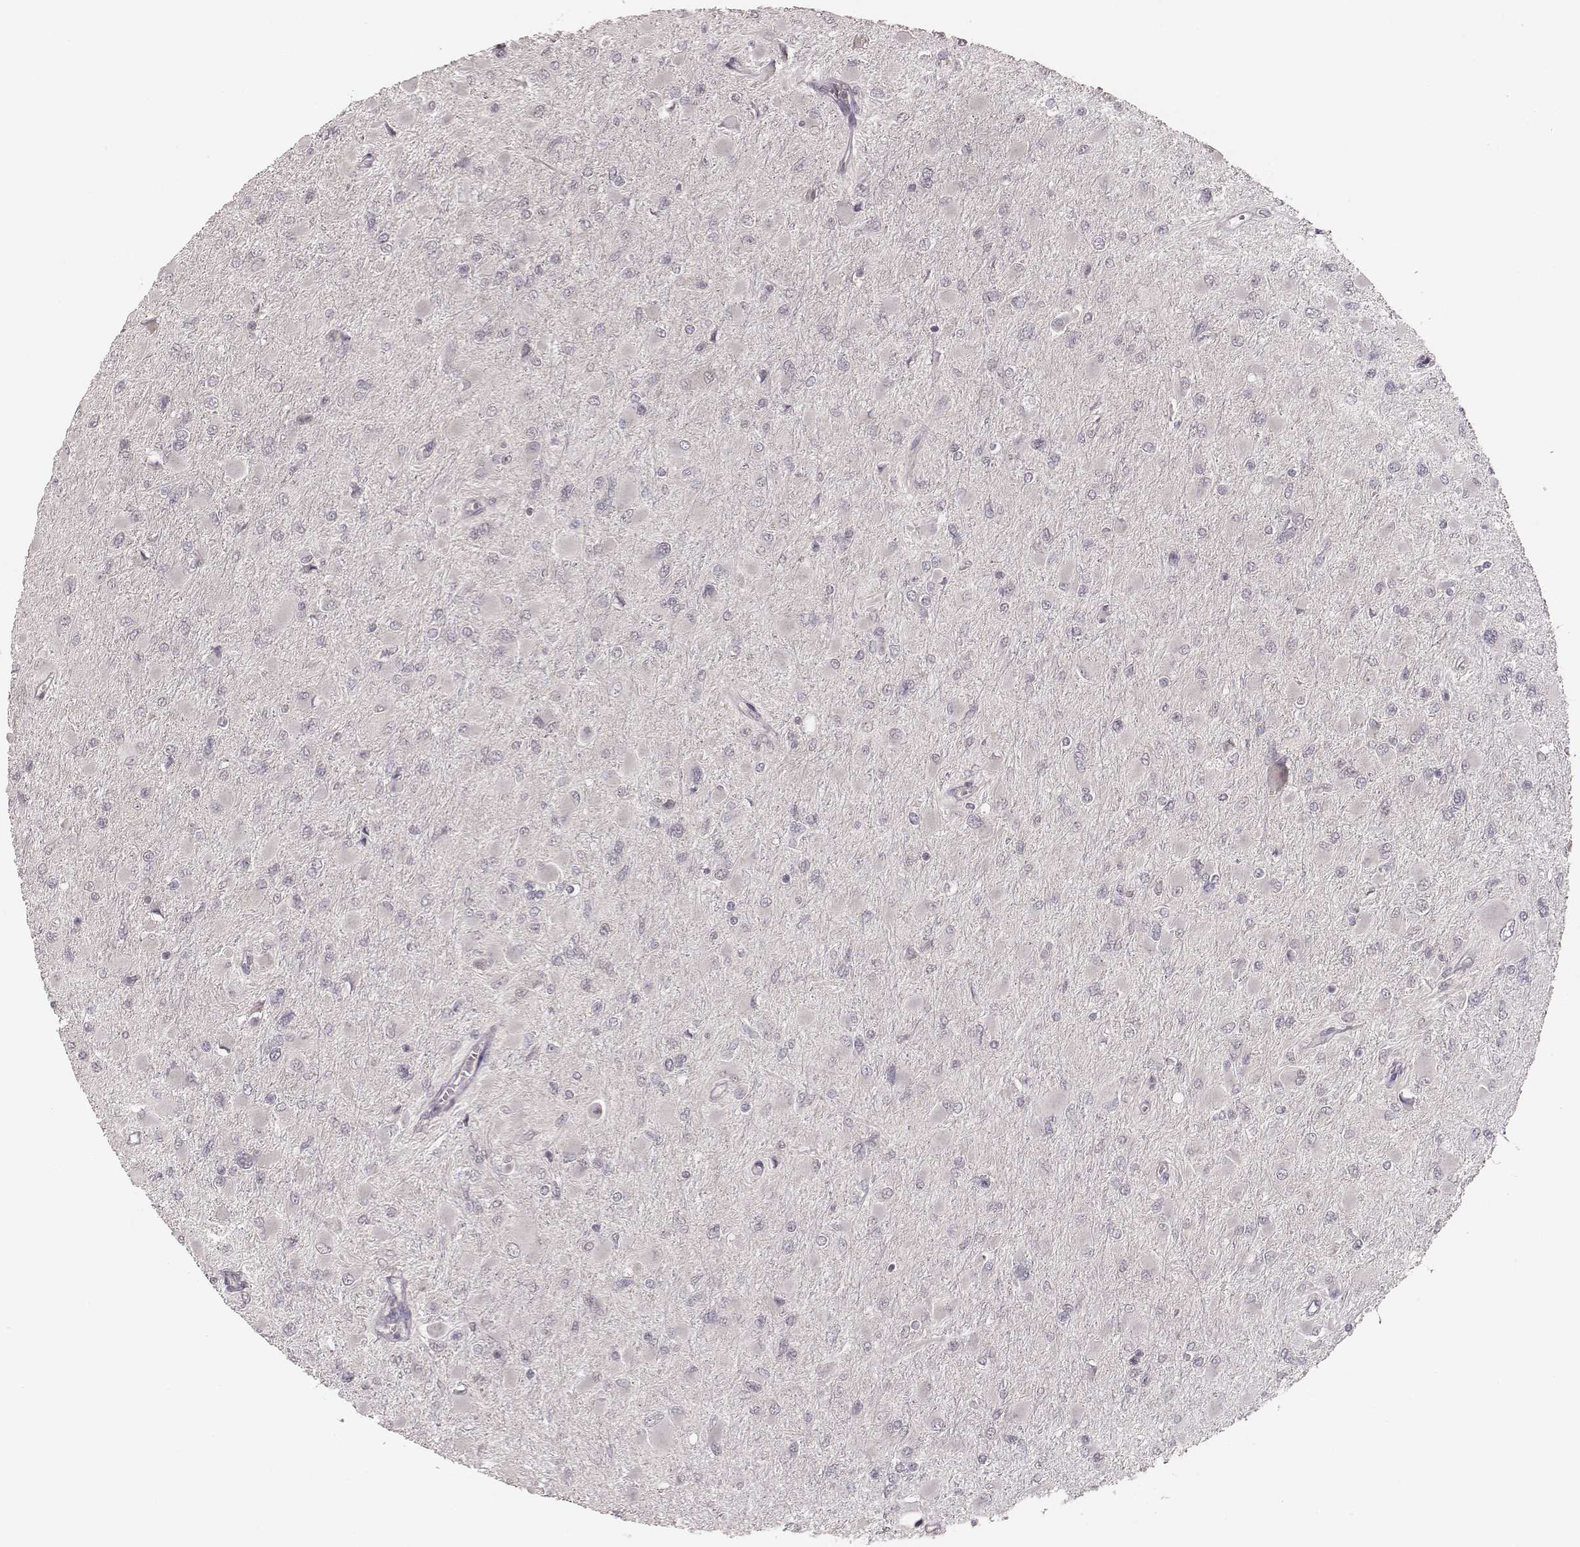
{"staining": {"intensity": "negative", "quantity": "none", "location": "none"}, "tissue": "glioma", "cell_type": "Tumor cells", "image_type": "cancer", "snomed": [{"axis": "morphology", "description": "Glioma, malignant, High grade"}, {"axis": "topography", "description": "Cerebral cortex"}], "caption": "The image shows no significant expression in tumor cells of glioma. Brightfield microscopy of IHC stained with DAB (brown) and hematoxylin (blue), captured at high magnification.", "gene": "LY6K", "patient": {"sex": "female", "age": 36}}